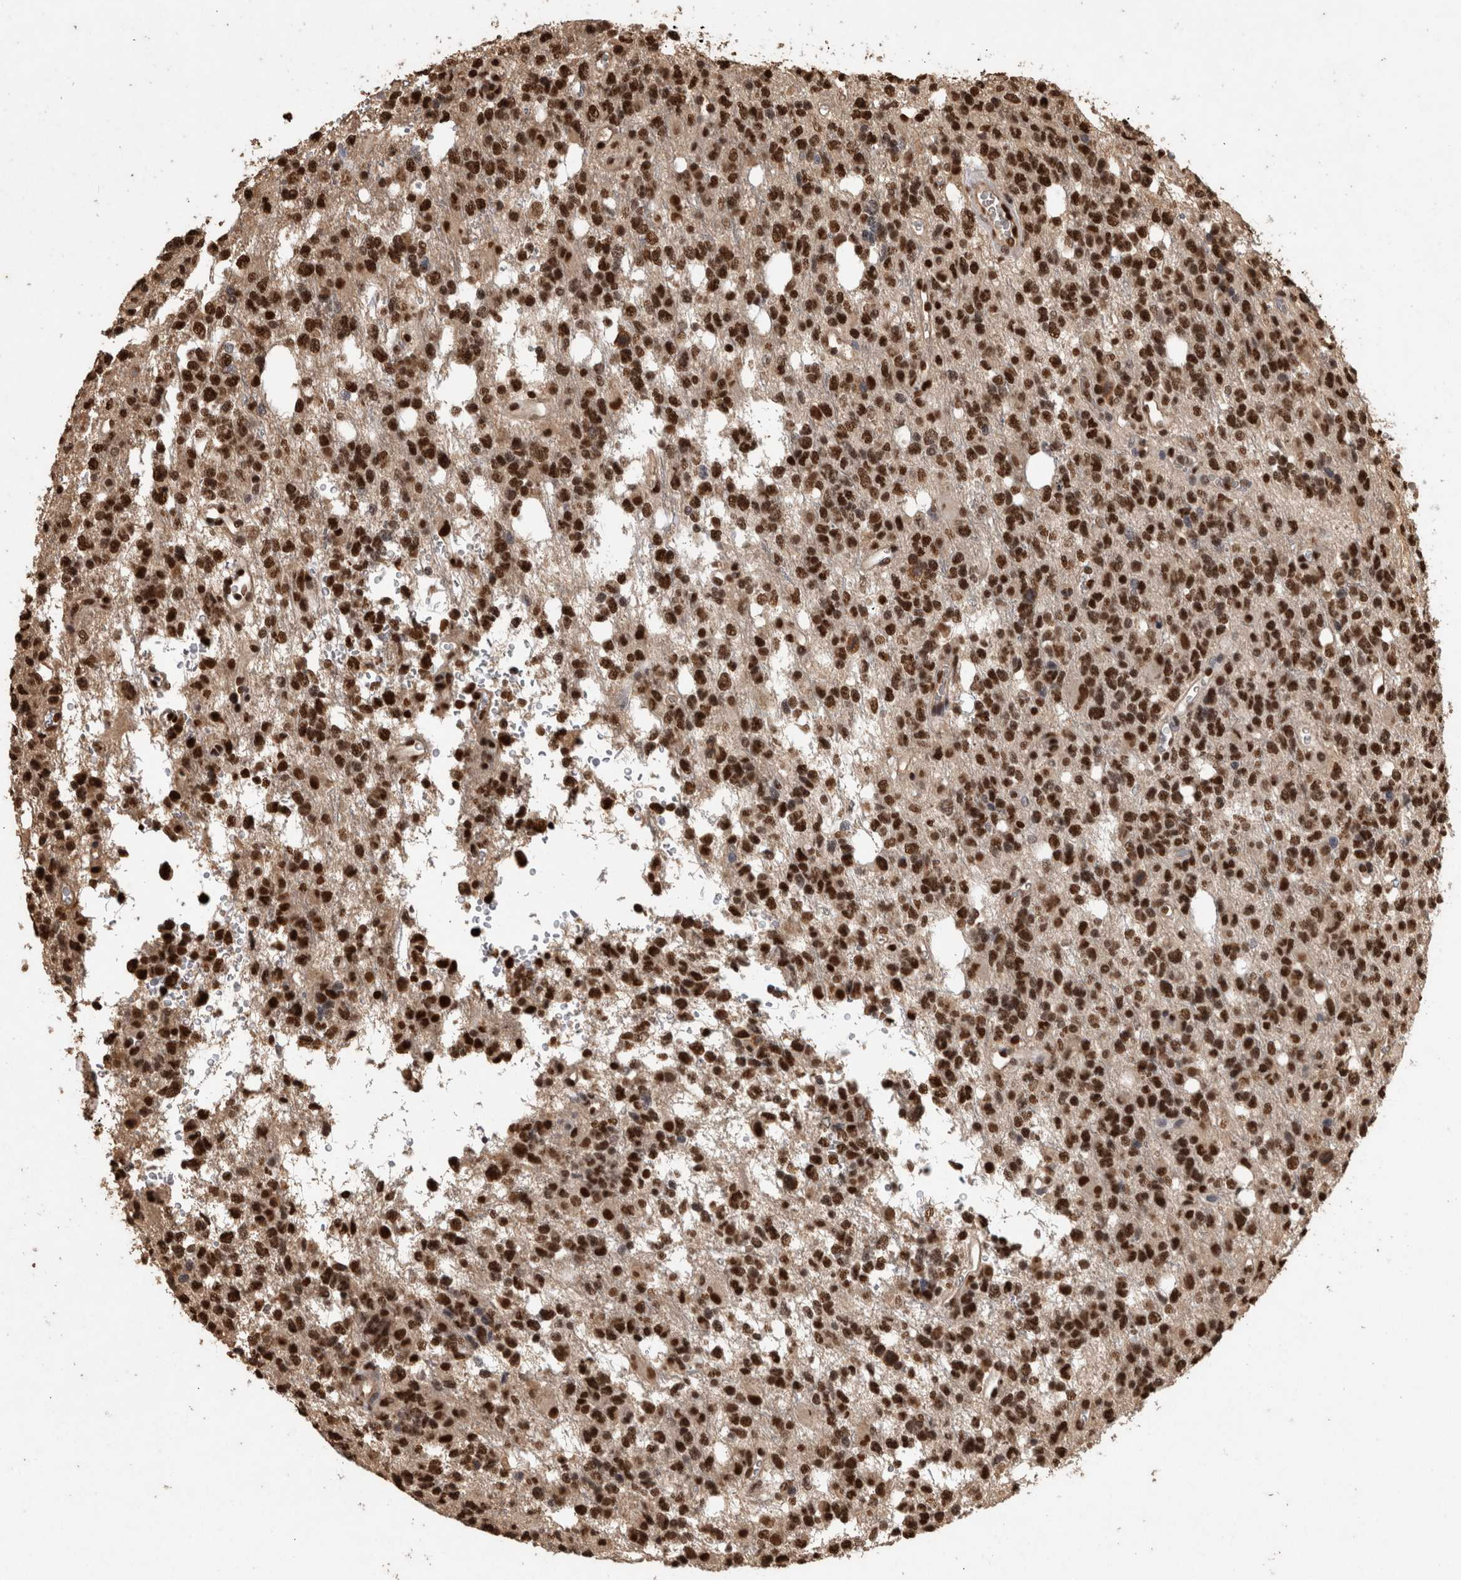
{"staining": {"intensity": "strong", "quantity": ">75%", "location": "nuclear"}, "tissue": "glioma", "cell_type": "Tumor cells", "image_type": "cancer", "snomed": [{"axis": "morphology", "description": "Glioma, malignant, High grade"}, {"axis": "topography", "description": "Brain"}], "caption": "Immunohistochemical staining of human glioma shows strong nuclear protein expression in approximately >75% of tumor cells.", "gene": "RAD50", "patient": {"sex": "female", "age": 62}}